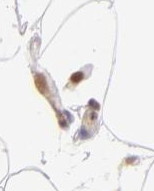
{"staining": {"intensity": "moderate", "quantity": "25%-75%", "location": "nuclear"}, "tissue": "adipose tissue", "cell_type": "Adipocytes", "image_type": "normal", "snomed": [{"axis": "morphology", "description": "Normal tissue, NOS"}, {"axis": "morphology", "description": "Duct carcinoma"}, {"axis": "topography", "description": "Breast"}, {"axis": "topography", "description": "Adipose tissue"}], "caption": "High-power microscopy captured an immunohistochemistry (IHC) image of unremarkable adipose tissue, revealing moderate nuclear expression in approximately 25%-75% of adipocytes. (Brightfield microscopy of DAB IHC at high magnification).", "gene": "ENSG00000290315", "patient": {"sex": "female", "age": 37}}